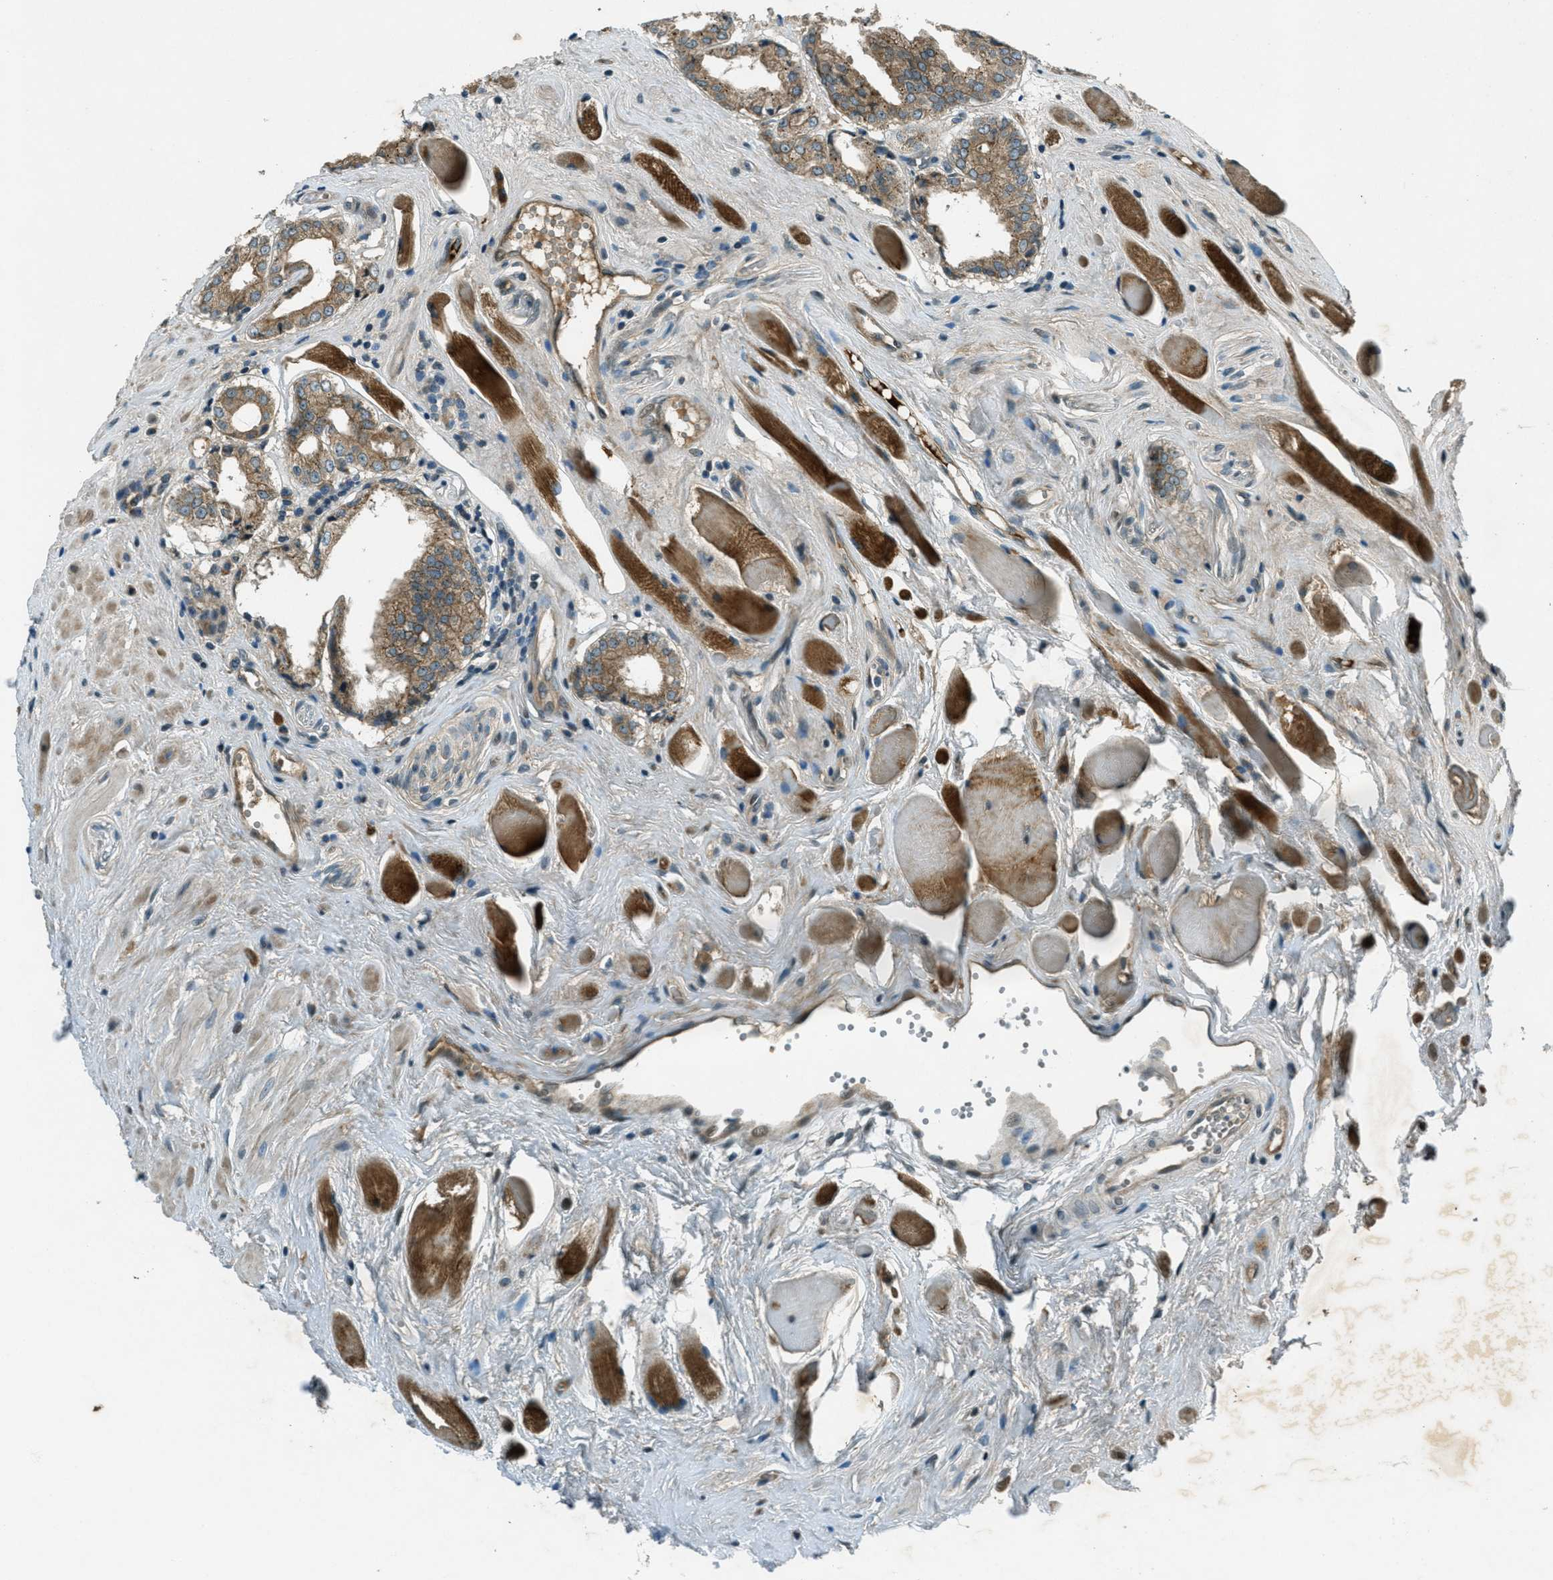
{"staining": {"intensity": "moderate", "quantity": ">75%", "location": "cytoplasmic/membranous"}, "tissue": "prostate cancer", "cell_type": "Tumor cells", "image_type": "cancer", "snomed": [{"axis": "morphology", "description": "Adenocarcinoma, Low grade"}, {"axis": "topography", "description": "Prostate"}], "caption": "Tumor cells display medium levels of moderate cytoplasmic/membranous staining in about >75% of cells in human prostate cancer.", "gene": "STK11", "patient": {"sex": "male", "age": 57}}